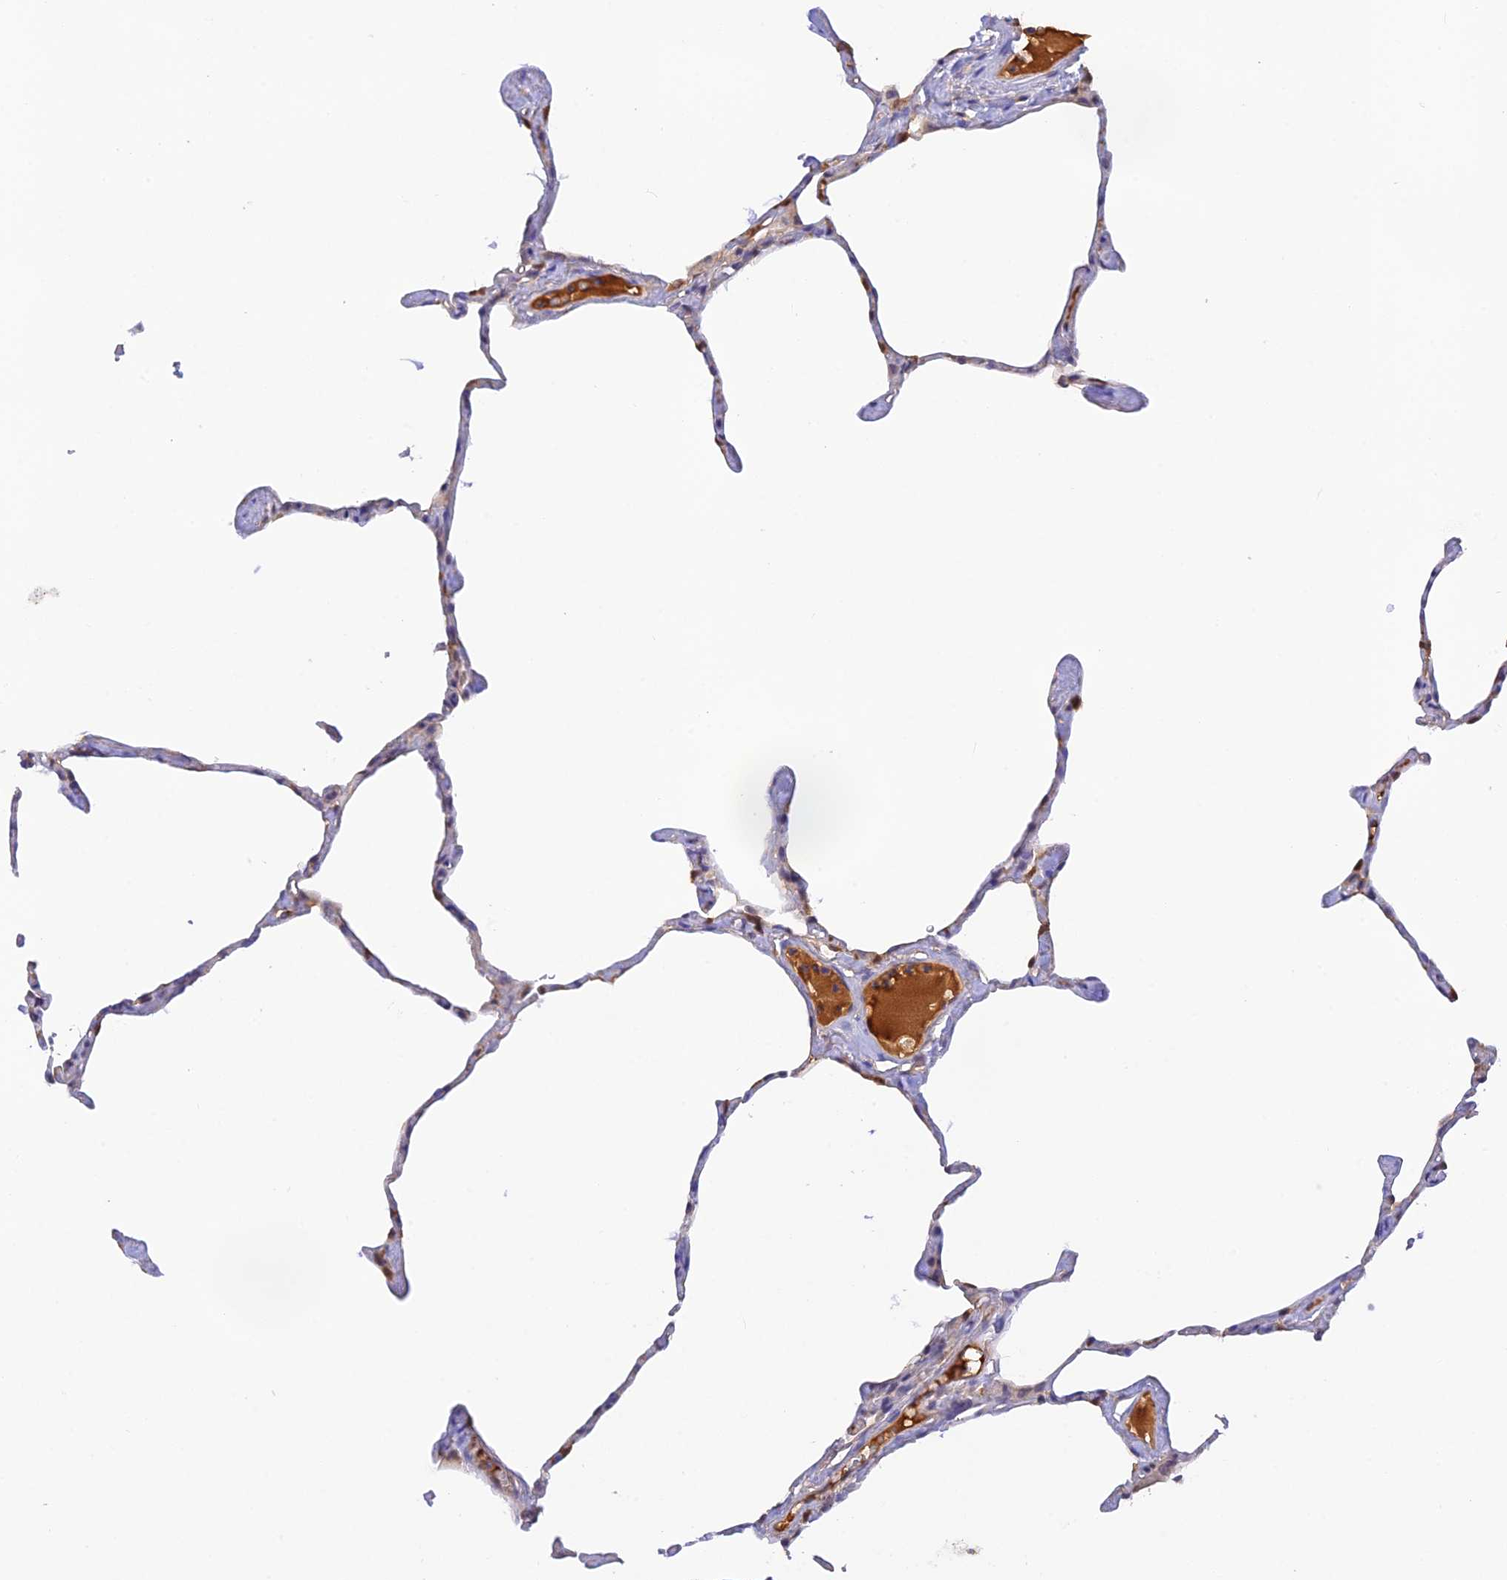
{"staining": {"intensity": "strong", "quantity": "<25%", "location": "cytoplasmic/membranous"}, "tissue": "lung", "cell_type": "Alveolar cells", "image_type": "normal", "snomed": [{"axis": "morphology", "description": "Normal tissue, NOS"}, {"axis": "topography", "description": "Lung"}], "caption": "DAB (3,3'-diaminobenzidine) immunohistochemical staining of unremarkable lung displays strong cytoplasmic/membranous protein expression in approximately <25% of alveolar cells.", "gene": "HDHD2", "patient": {"sex": "male", "age": 65}}